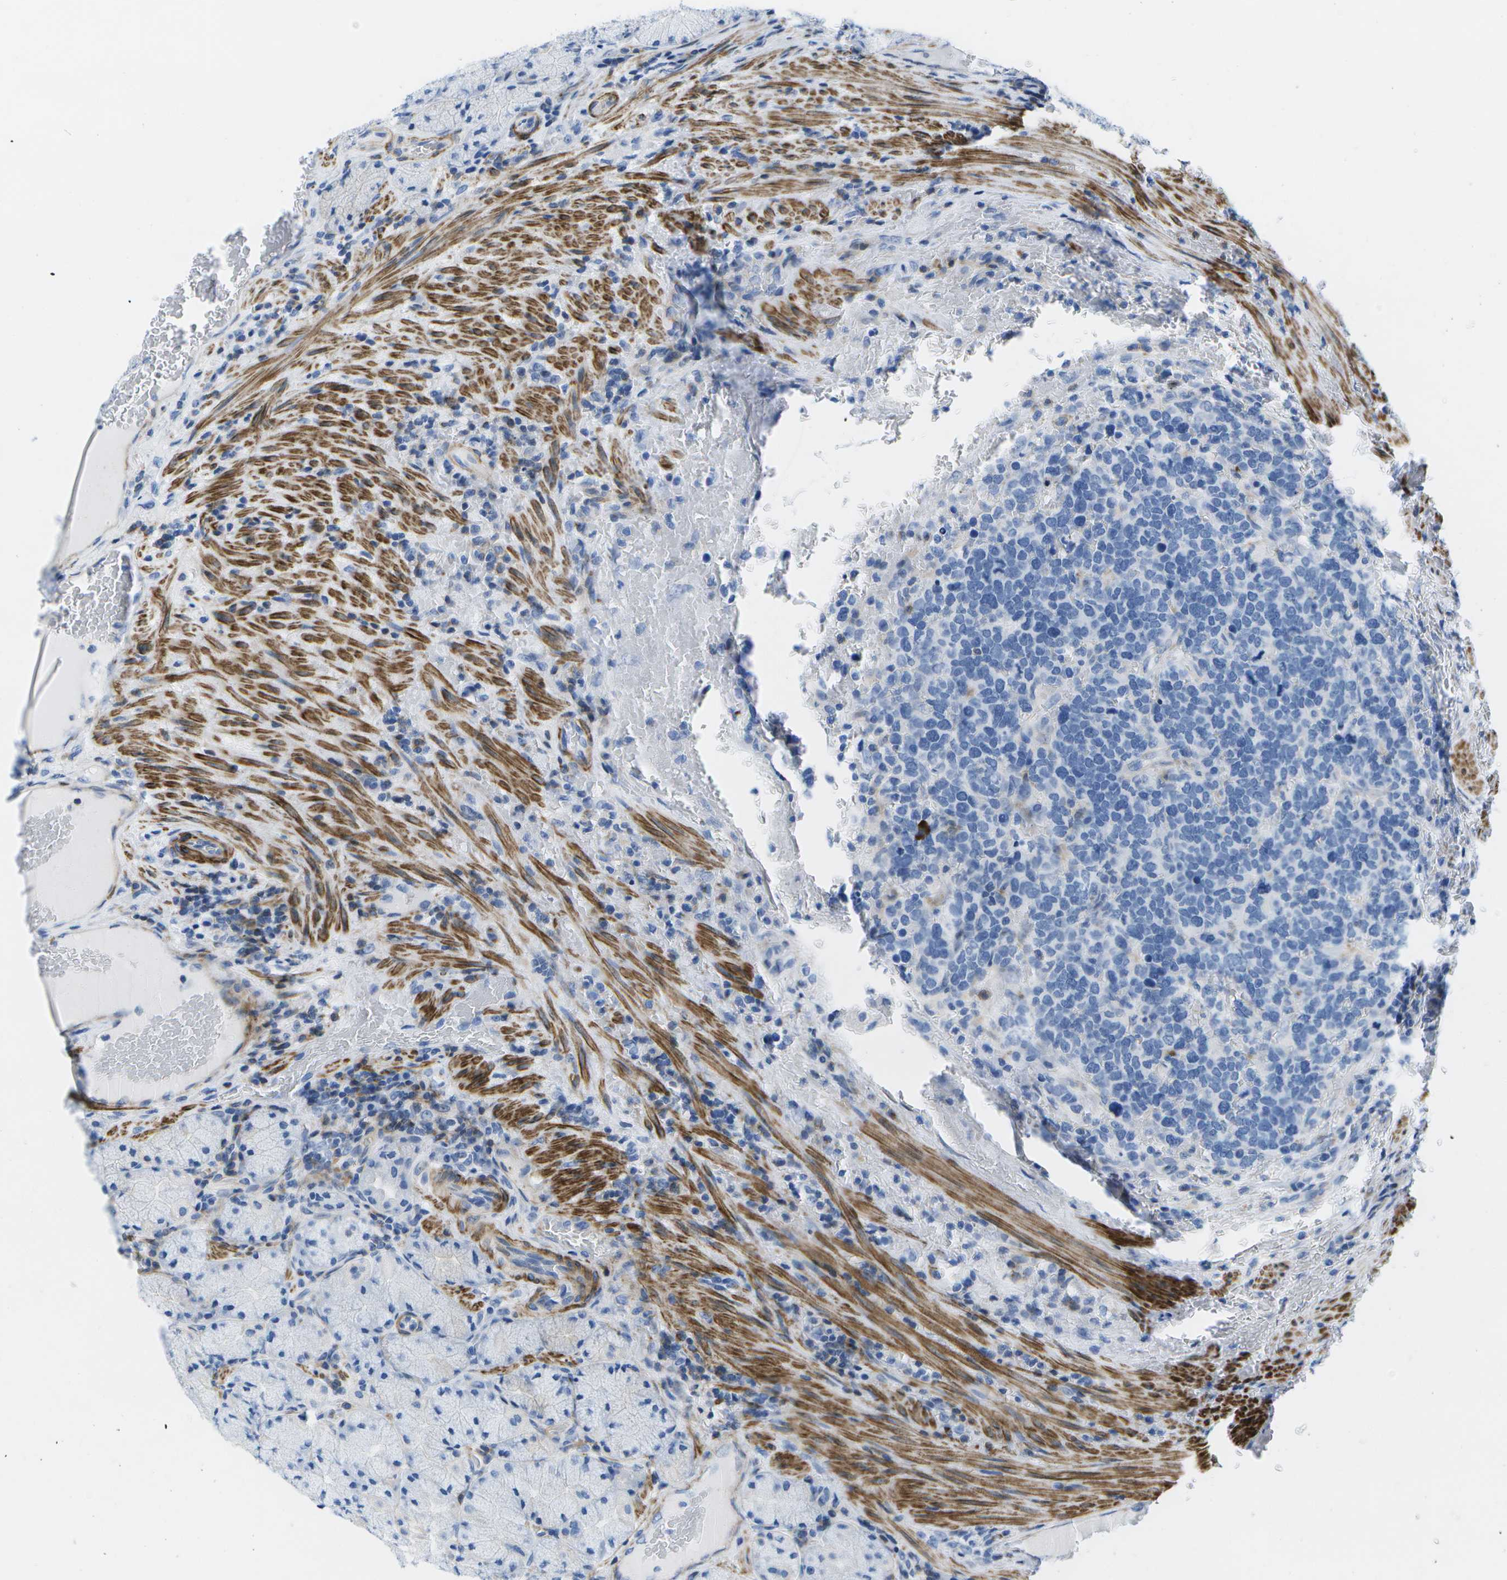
{"staining": {"intensity": "negative", "quantity": "none", "location": "none"}, "tissue": "stomach", "cell_type": "Glandular cells", "image_type": "normal", "snomed": [{"axis": "morphology", "description": "Normal tissue, NOS"}, {"axis": "morphology", "description": "Carcinoid, malignant, NOS"}, {"axis": "topography", "description": "Stomach, upper"}], "caption": "There is no significant staining in glandular cells of stomach. Brightfield microscopy of immunohistochemistry stained with DAB (brown) and hematoxylin (blue), captured at high magnification.", "gene": "ADGRG6", "patient": {"sex": "male", "age": 39}}